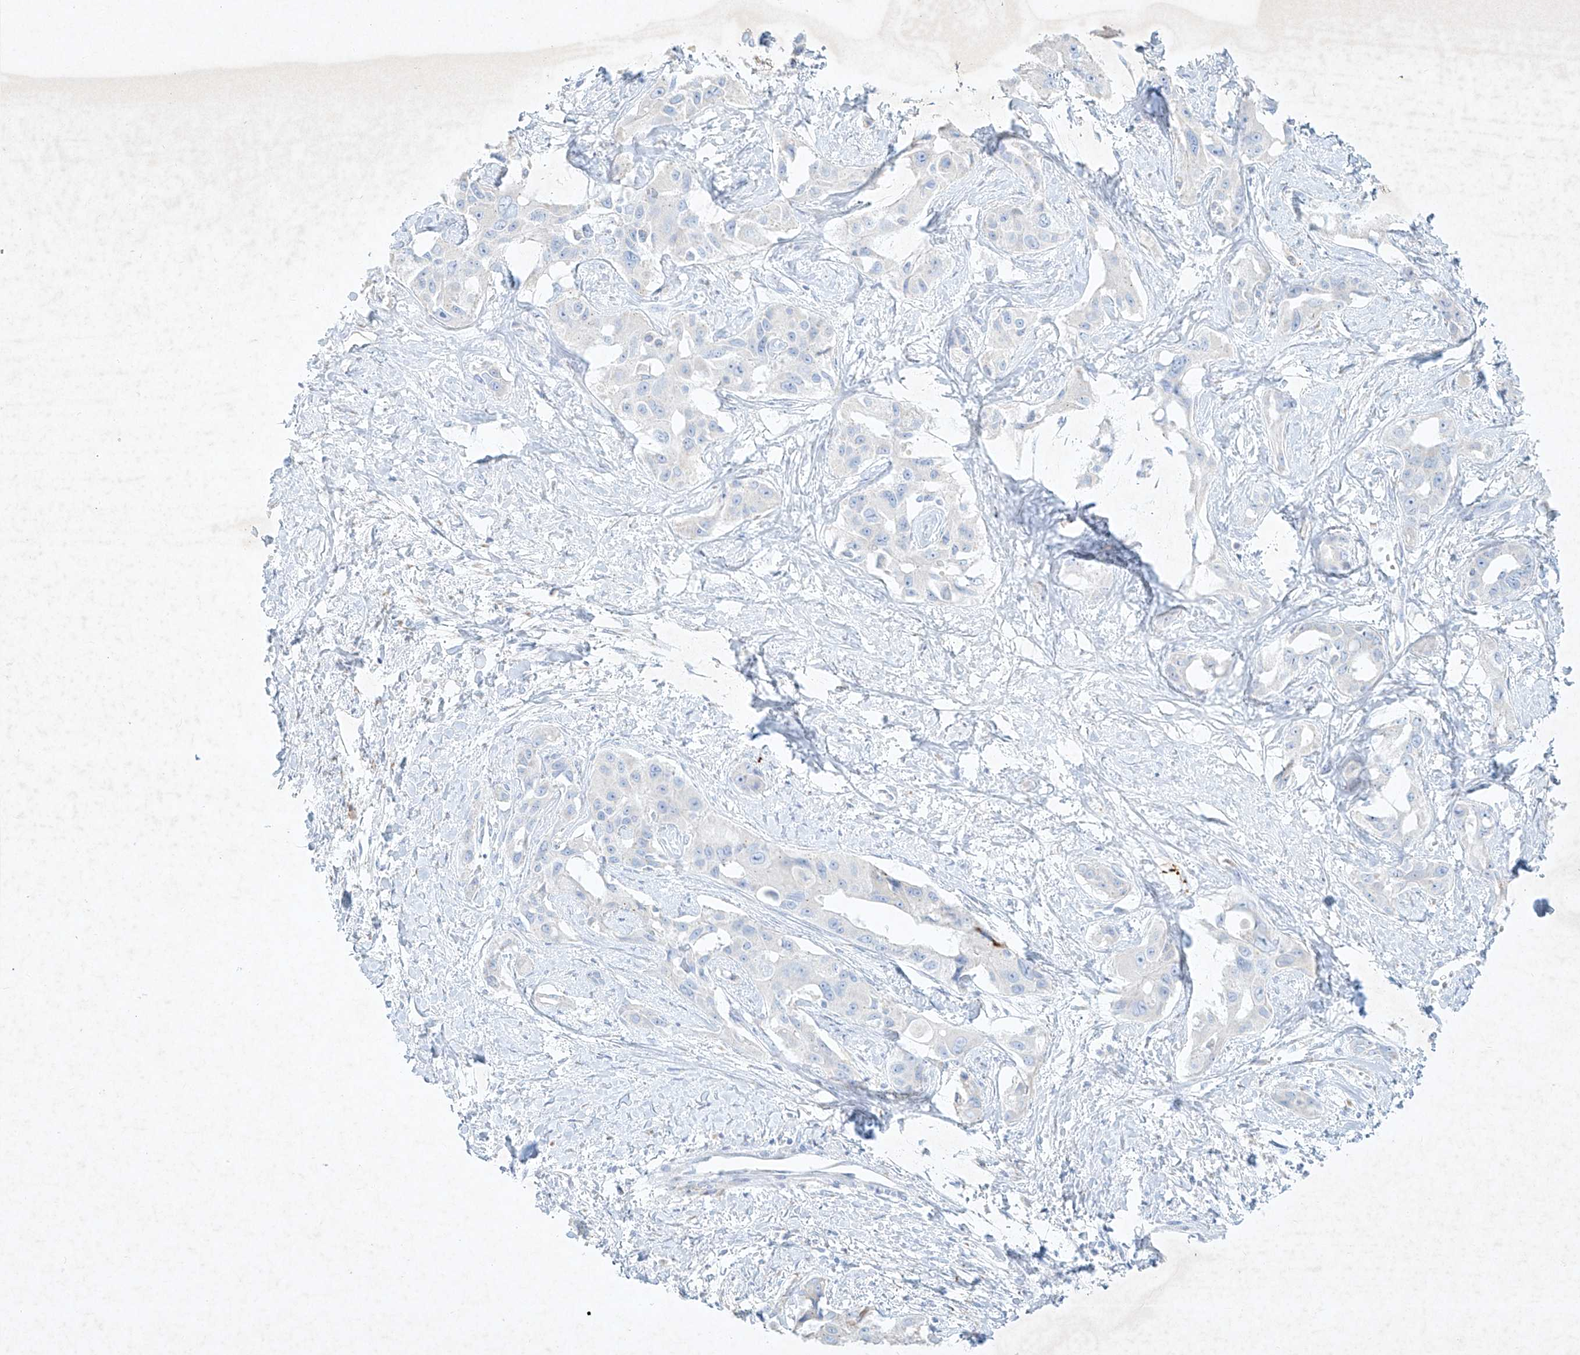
{"staining": {"intensity": "negative", "quantity": "none", "location": "none"}, "tissue": "liver cancer", "cell_type": "Tumor cells", "image_type": "cancer", "snomed": [{"axis": "morphology", "description": "Cholangiocarcinoma"}, {"axis": "topography", "description": "Liver"}], "caption": "Tumor cells are negative for brown protein staining in liver cholangiocarcinoma. (Immunohistochemistry, brightfield microscopy, high magnification).", "gene": "PLEK", "patient": {"sex": "male", "age": 59}}